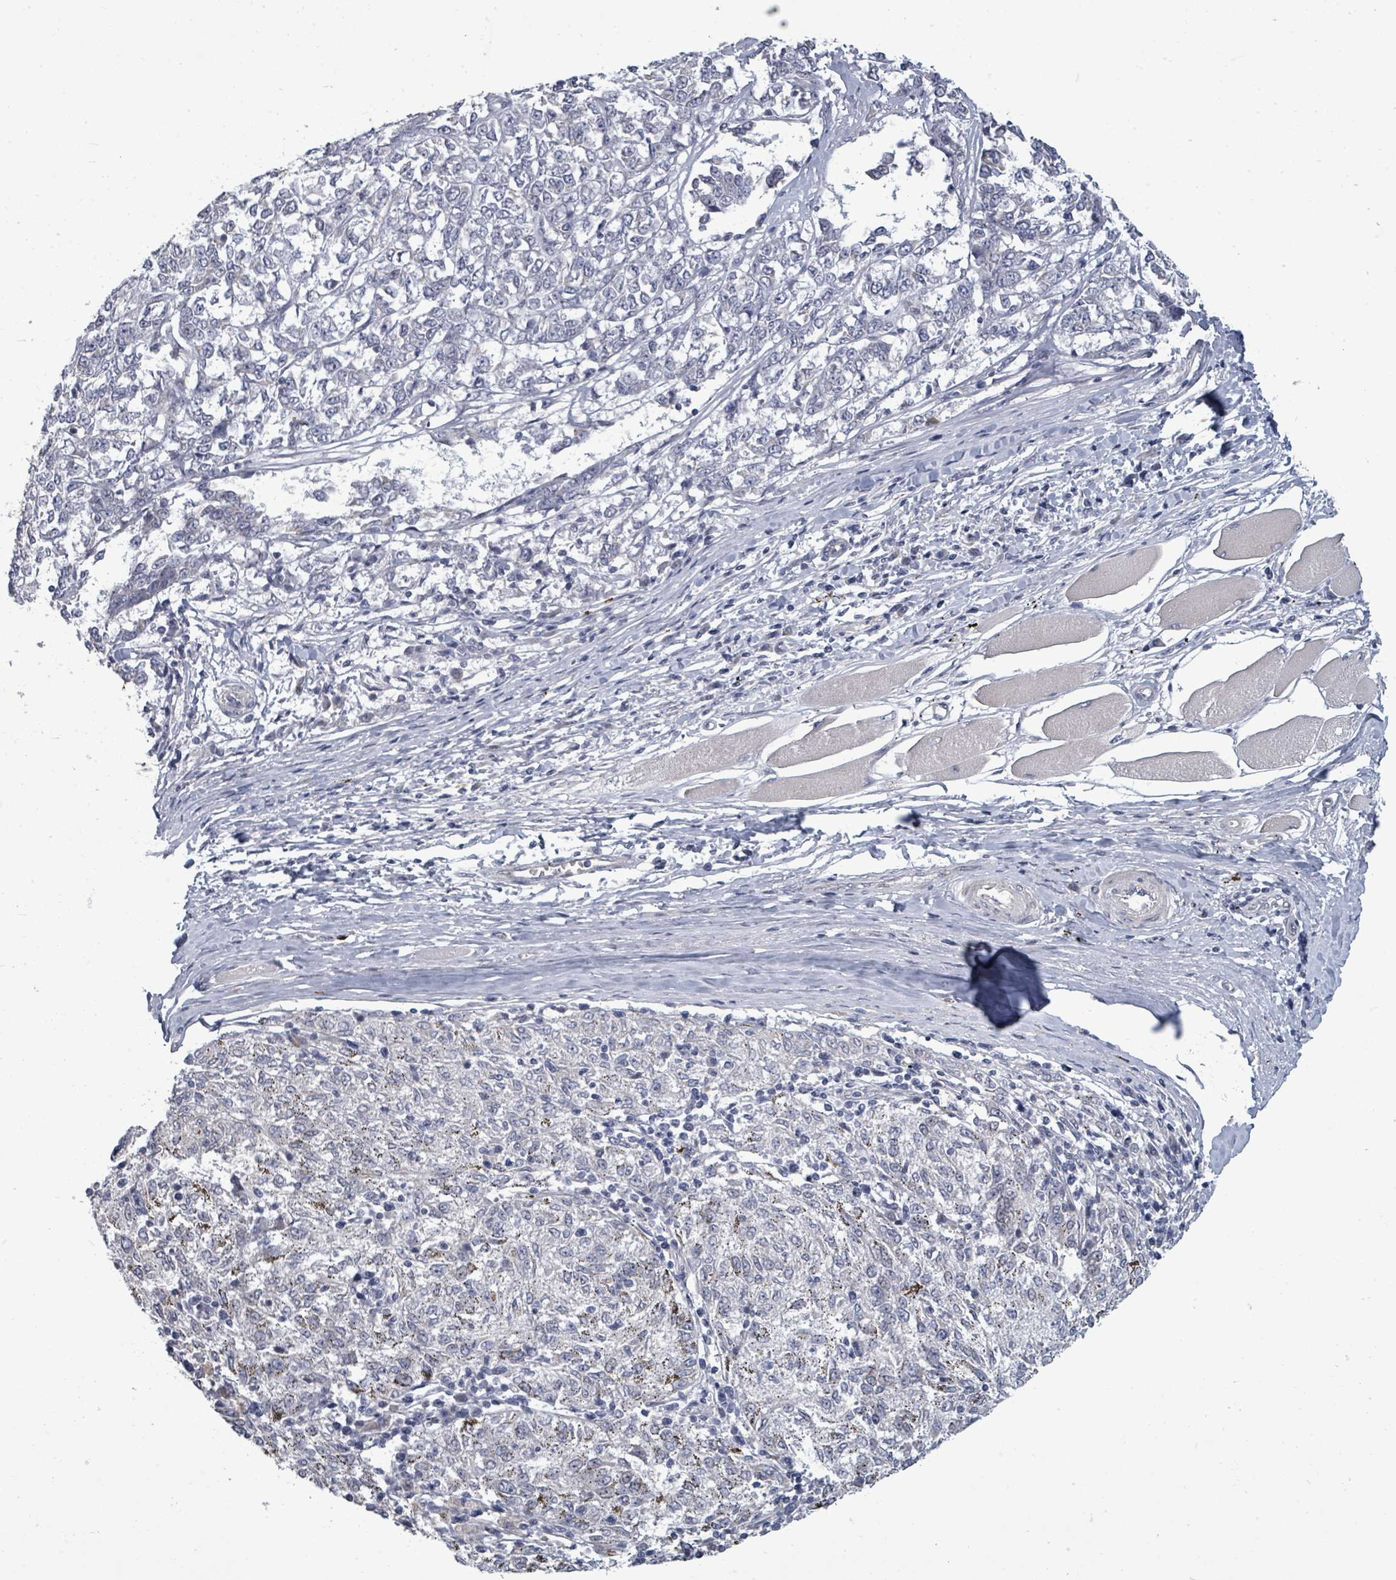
{"staining": {"intensity": "negative", "quantity": "none", "location": "none"}, "tissue": "melanoma", "cell_type": "Tumor cells", "image_type": "cancer", "snomed": [{"axis": "morphology", "description": "Malignant melanoma, NOS"}, {"axis": "topography", "description": "Skin"}], "caption": "Tumor cells show no significant expression in malignant melanoma.", "gene": "ASB12", "patient": {"sex": "female", "age": 72}}